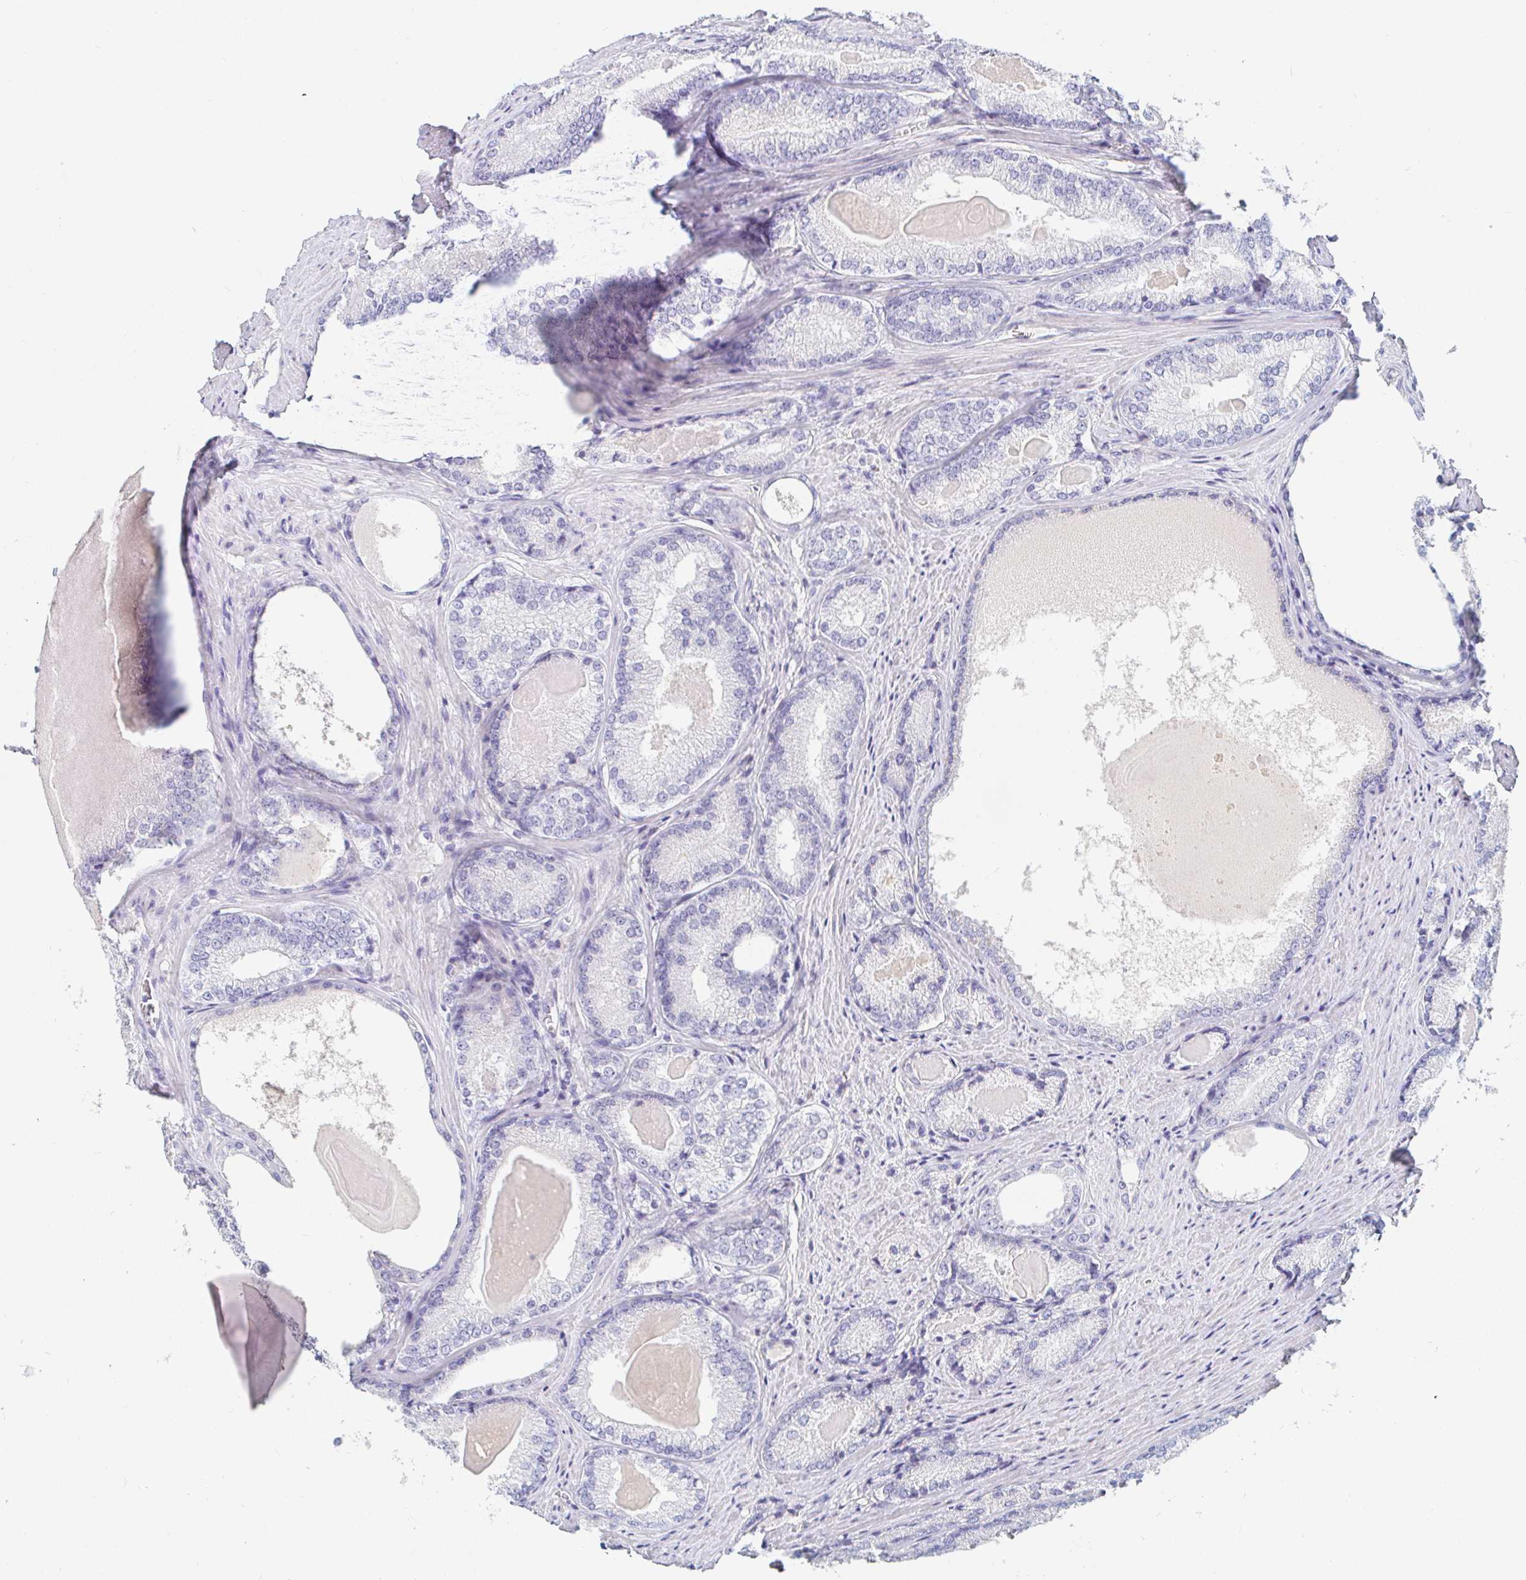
{"staining": {"intensity": "negative", "quantity": "none", "location": "none"}, "tissue": "prostate cancer", "cell_type": "Tumor cells", "image_type": "cancer", "snomed": [{"axis": "morphology", "description": "Adenocarcinoma, NOS"}, {"axis": "morphology", "description": "Adenocarcinoma, Low grade"}, {"axis": "topography", "description": "Prostate"}], "caption": "DAB (3,3'-diaminobenzidine) immunohistochemical staining of prostate cancer (adenocarcinoma (low-grade)) reveals no significant expression in tumor cells.", "gene": "TEX44", "patient": {"sex": "male", "age": 68}}